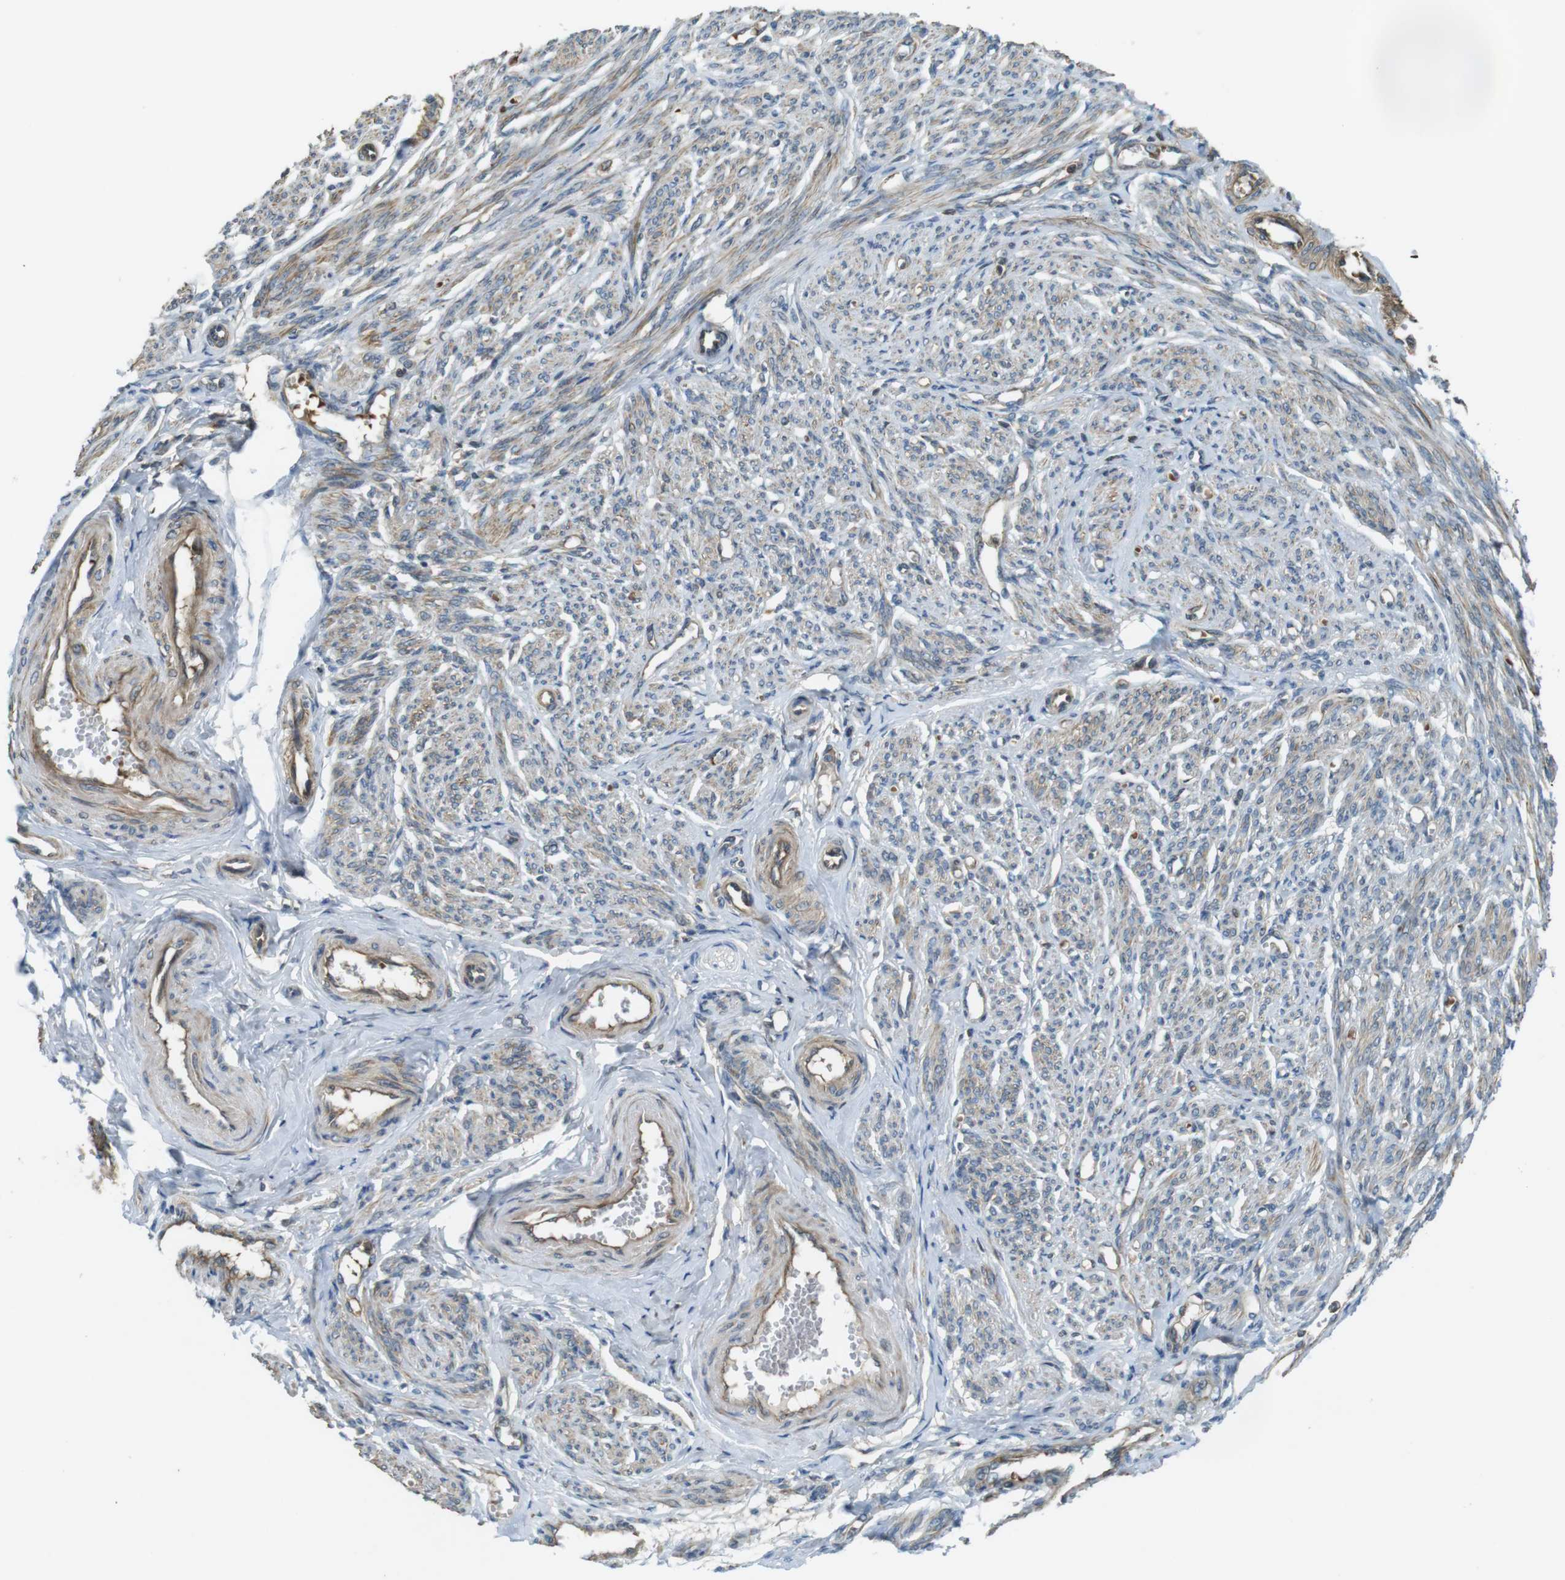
{"staining": {"intensity": "moderate", "quantity": "25%-75%", "location": "cytoplasmic/membranous"}, "tissue": "smooth muscle", "cell_type": "Smooth muscle cells", "image_type": "normal", "snomed": [{"axis": "morphology", "description": "Normal tissue, NOS"}, {"axis": "topography", "description": "Smooth muscle"}], "caption": "This micrograph reveals immunohistochemistry (IHC) staining of unremarkable human smooth muscle, with medium moderate cytoplasmic/membranous positivity in approximately 25%-75% of smooth muscle cells.", "gene": "LRRC3B", "patient": {"sex": "female", "age": 65}}